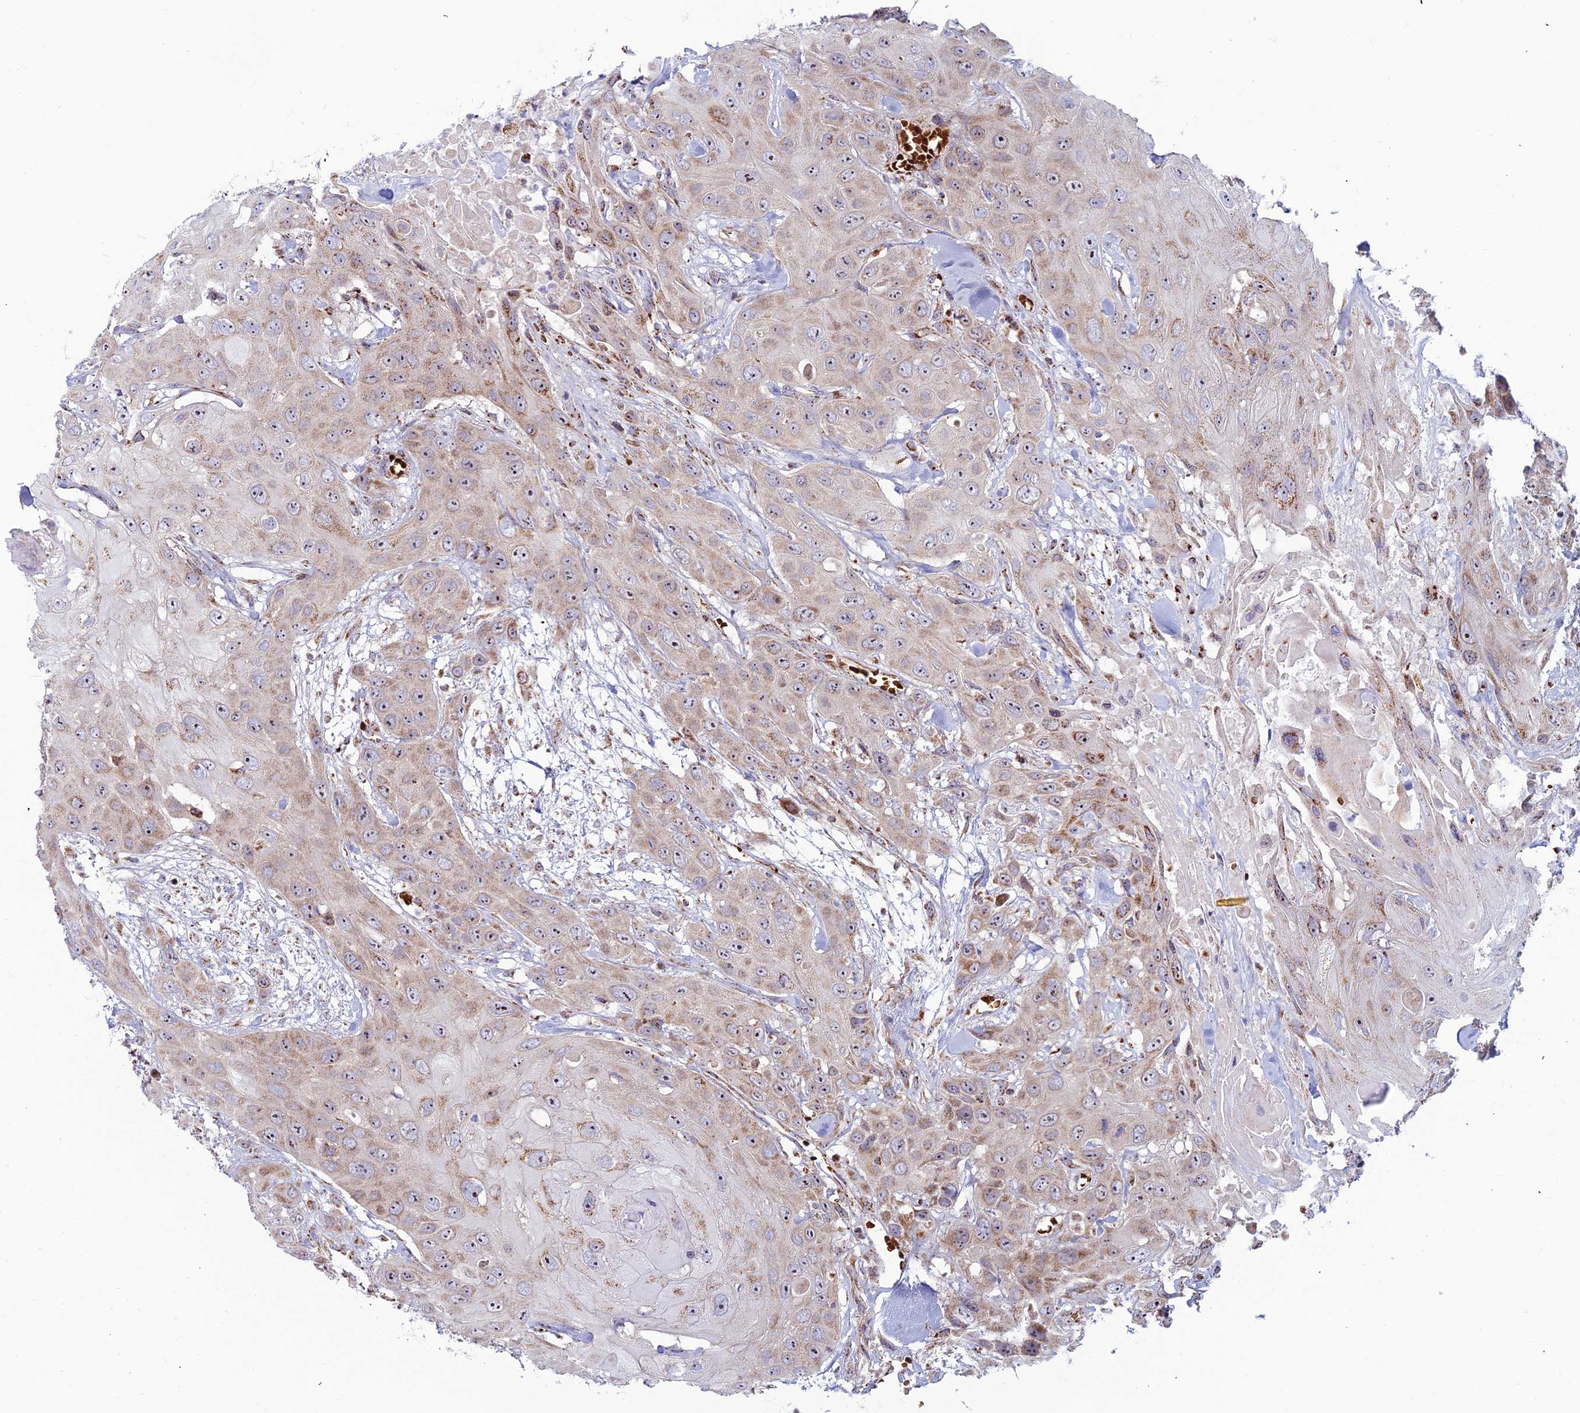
{"staining": {"intensity": "moderate", "quantity": ">75%", "location": "cytoplasmic/membranous"}, "tissue": "head and neck cancer", "cell_type": "Tumor cells", "image_type": "cancer", "snomed": [{"axis": "morphology", "description": "Squamous cell carcinoma, NOS"}, {"axis": "topography", "description": "Head-Neck"}], "caption": "Head and neck cancer stained with immunohistochemistry (IHC) displays moderate cytoplasmic/membranous expression in approximately >75% of tumor cells. (IHC, brightfield microscopy, high magnification).", "gene": "SLC35F4", "patient": {"sex": "male", "age": 81}}